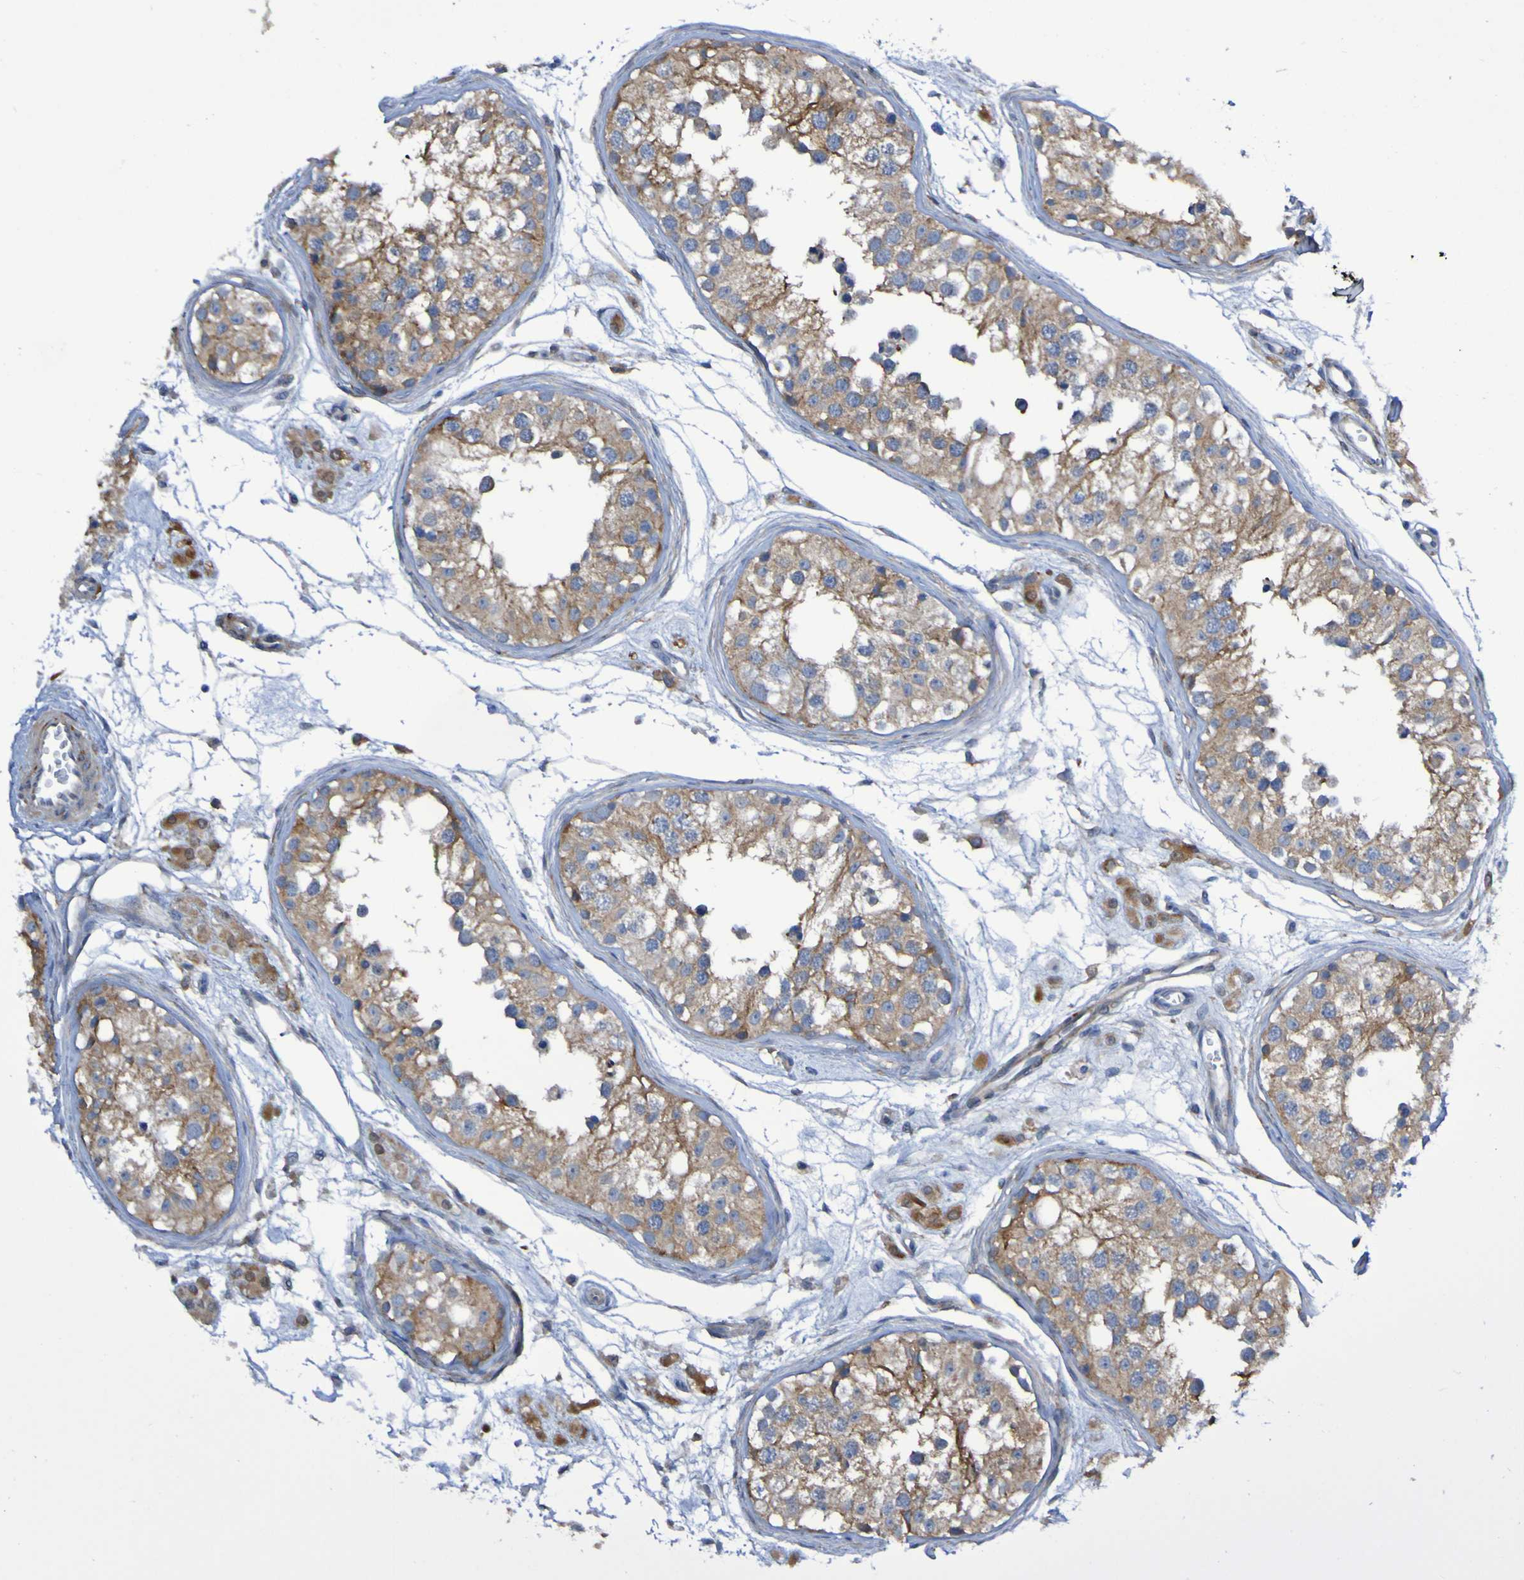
{"staining": {"intensity": "moderate", "quantity": ">75%", "location": "cytoplasmic/membranous"}, "tissue": "testis", "cell_type": "Cells in seminiferous ducts", "image_type": "normal", "snomed": [{"axis": "morphology", "description": "Normal tissue, NOS"}, {"axis": "morphology", "description": "Adenocarcinoma, metastatic, NOS"}, {"axis": "topography", "description": "Testis"}], "caption": "Human testis stained with a brown dye shows moderate cytoplasmic/membranous positive expression in about >75% of cells in seminiferous ducts.", "gene": "SCRG1", "patient": {"sex": "male", "age": 26}}